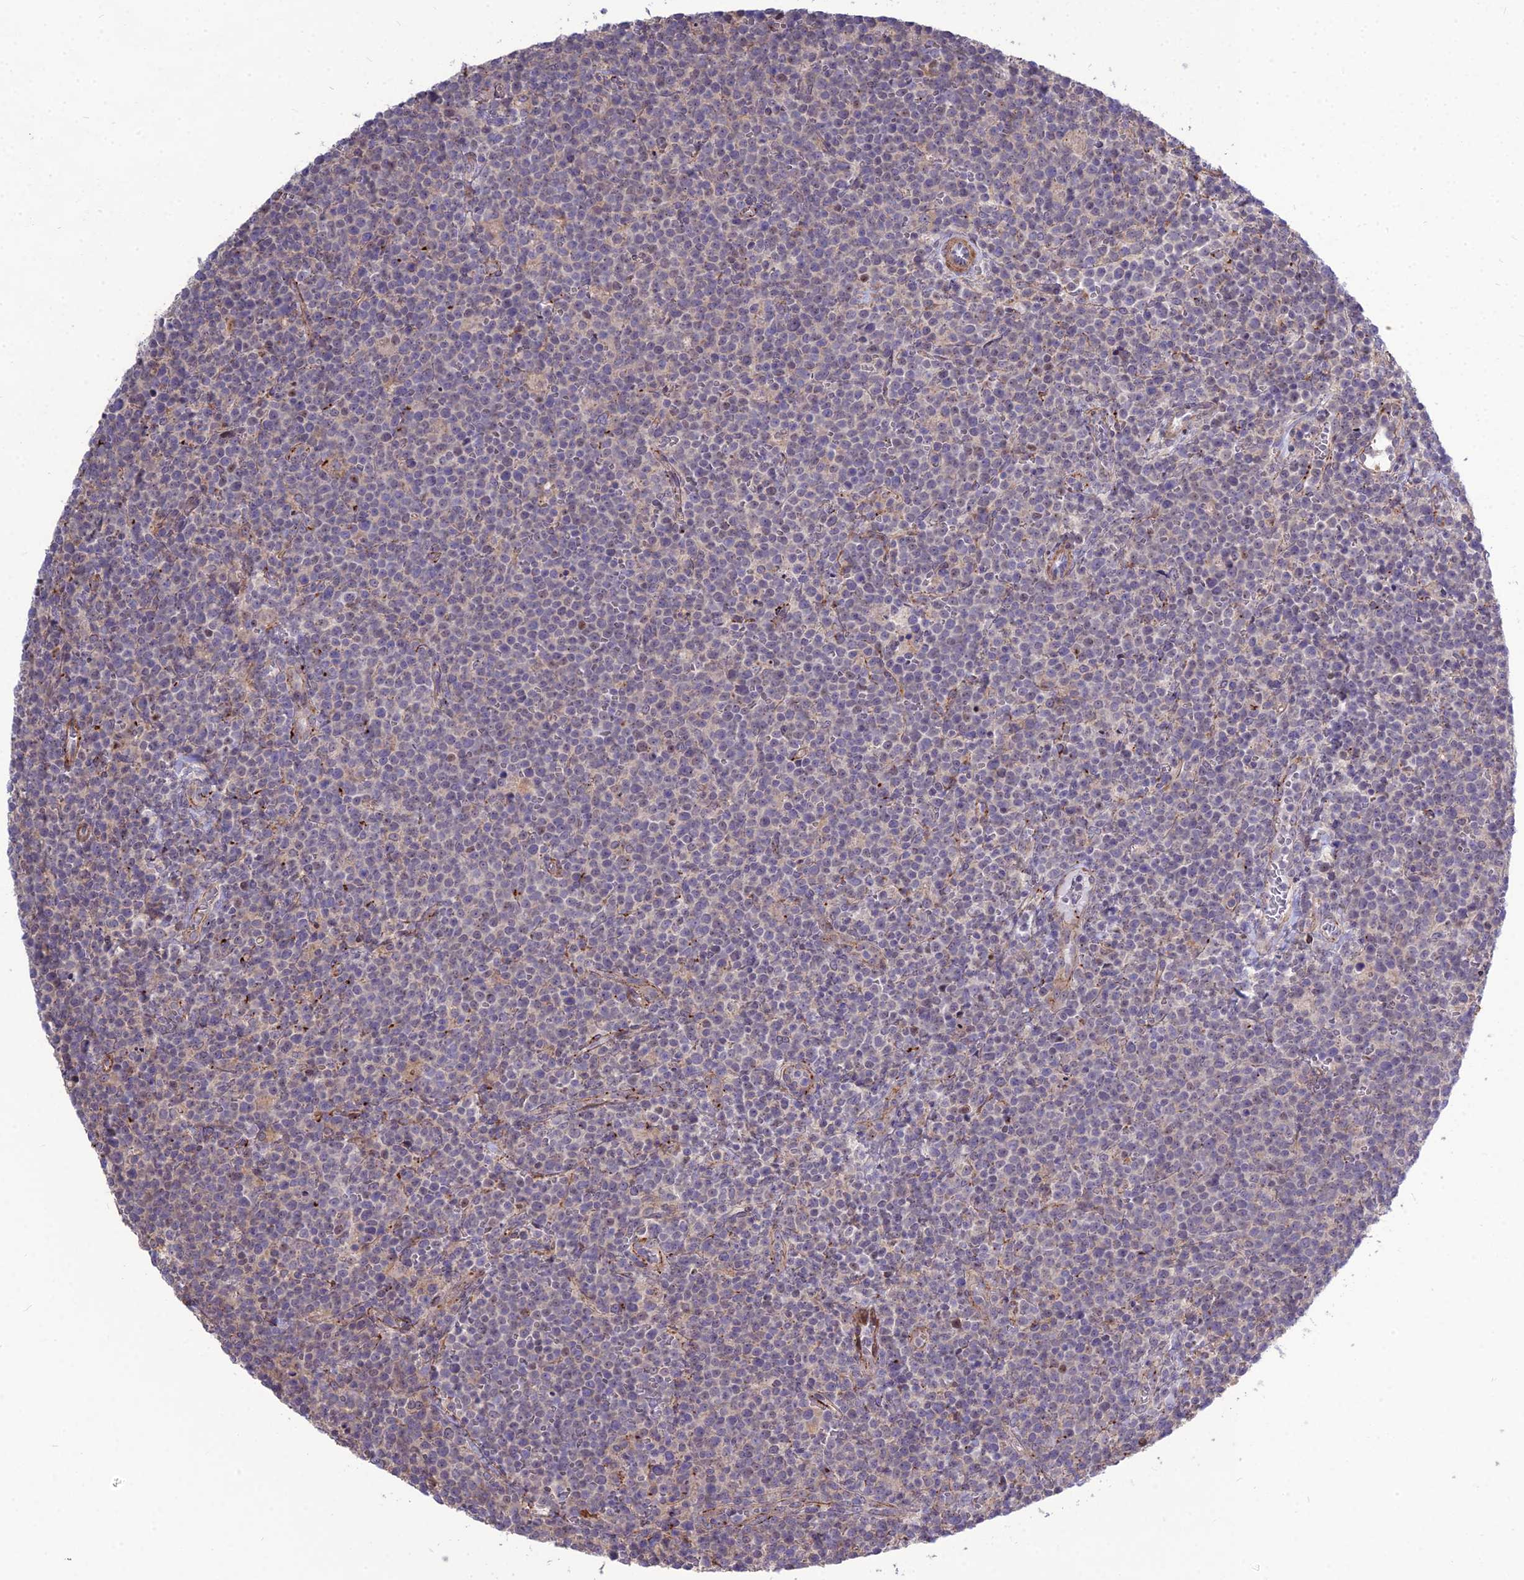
{"staining": {"intensity": "negative", "quantity": "none", "location": "none"}, "tissue": "lymphoma", "cell_type": "Tumor cells", "image_type": "cancer", "snomed": [{"axis": "morphology", "description": "Malignant lymphoma, non-Hodgkin's type, High grade"}, {"axis": "topography", "description": "Lymph node"}], "caption": "DAB (3,3'-diaminobenzidine) immunohistochemical staining of human malignant lymphoma, non-Hodgkin's type (high-grade) shows no significant expression in tumor cells. Nuclei are stained in blue.", "gene": "TSPYL2", "patient": {"sex": "male", "age": 61}}